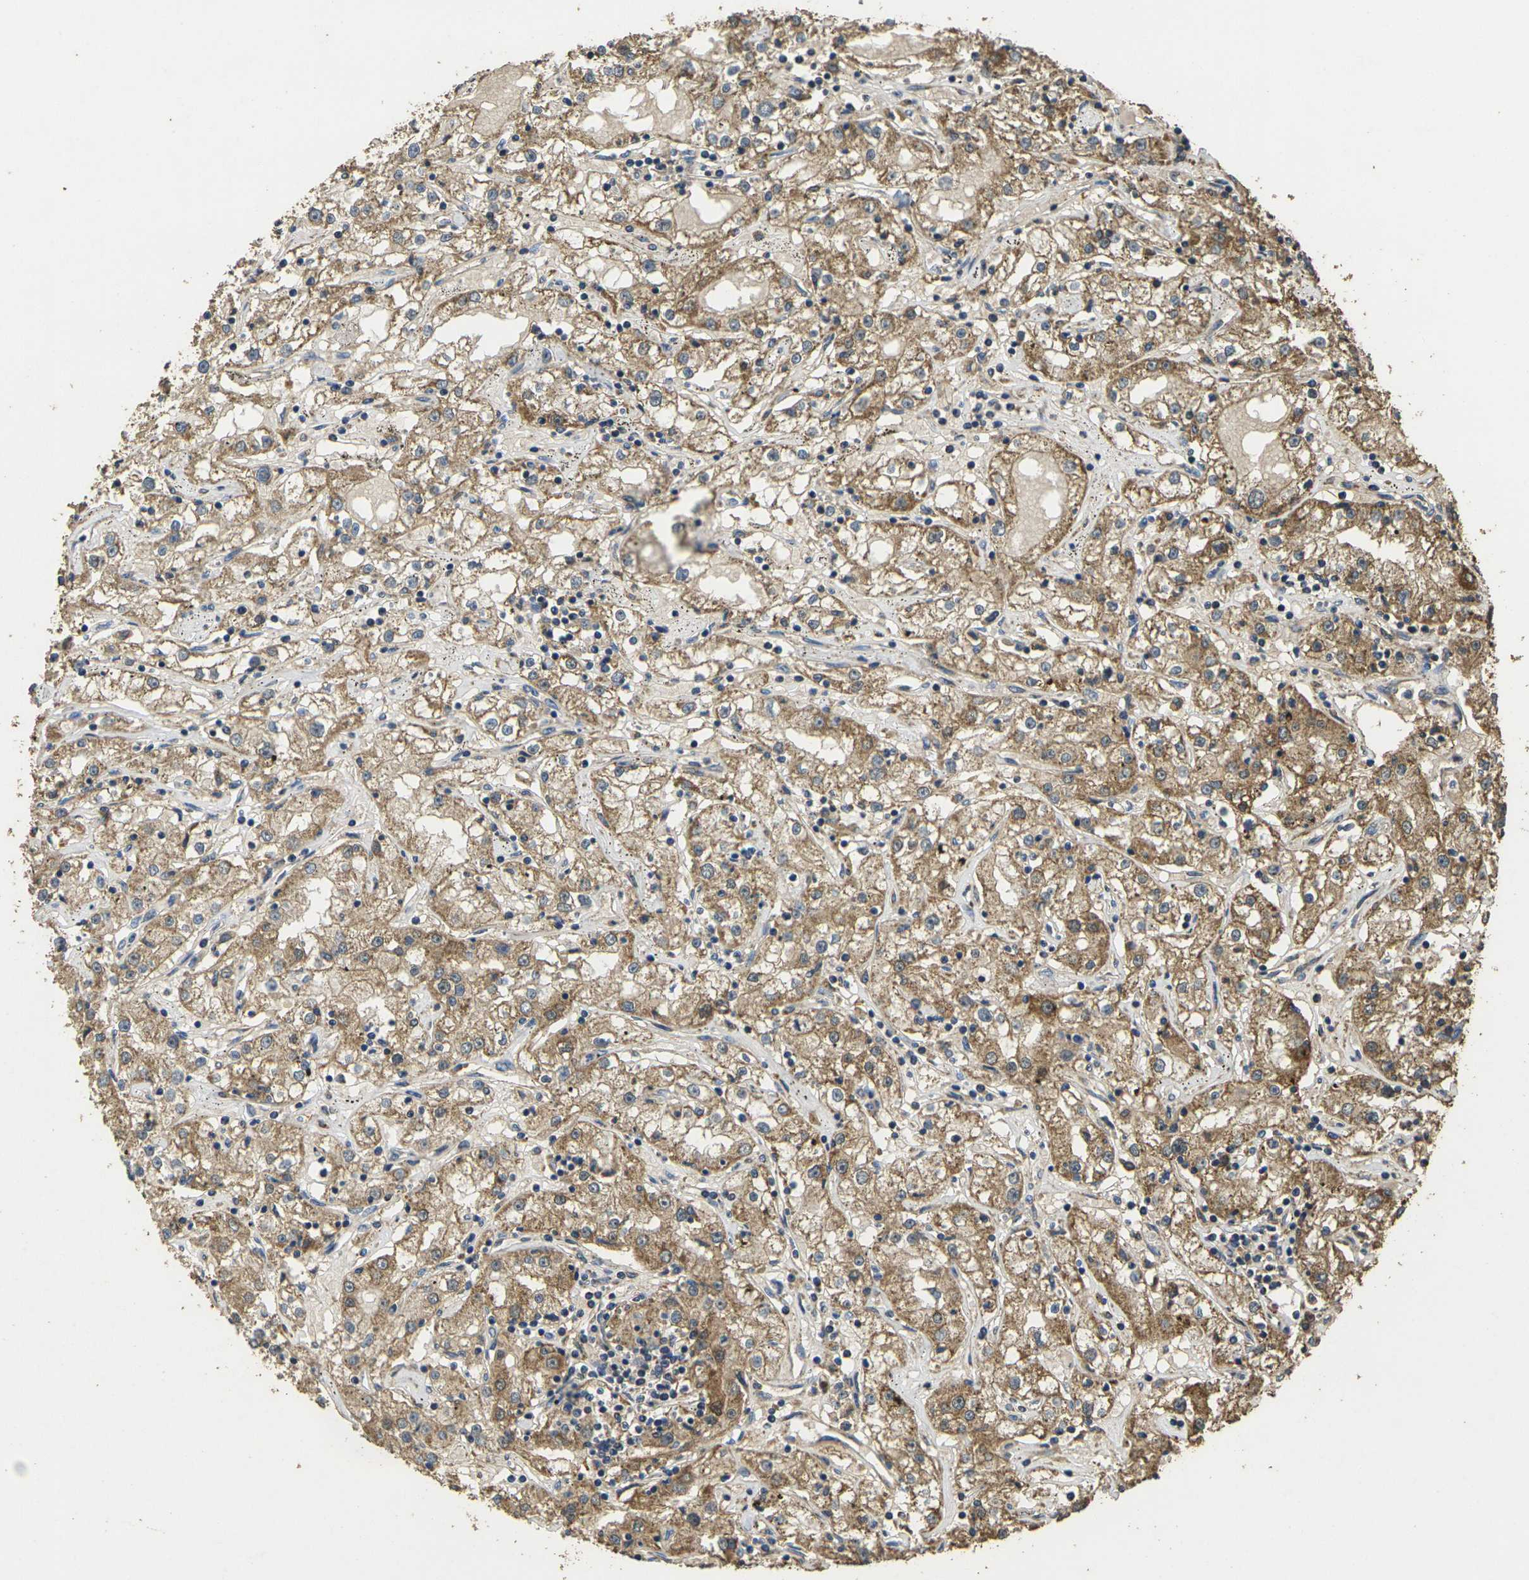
{"staining": {"intensity": "moderate", "quantity": ">75%", "location": "cytoplasmic/membranous"}, "tissue": "renal cancer", "cell_type": "Tumor cells", "image_type": "cancer", "snomed": [{"axis": "morphology", "description": "Adenocarcinoma, NOS"}, {"axis": "topography", "description": "Kidney"}], "caption": "A photomicrograph of human renal adenocarcinoma stained for a protein displays moderate cytoplasmic/membranous brown staining in tumor cells.", "gene": "MAPK11", "patient": {"sex": "male", "age": 56}}